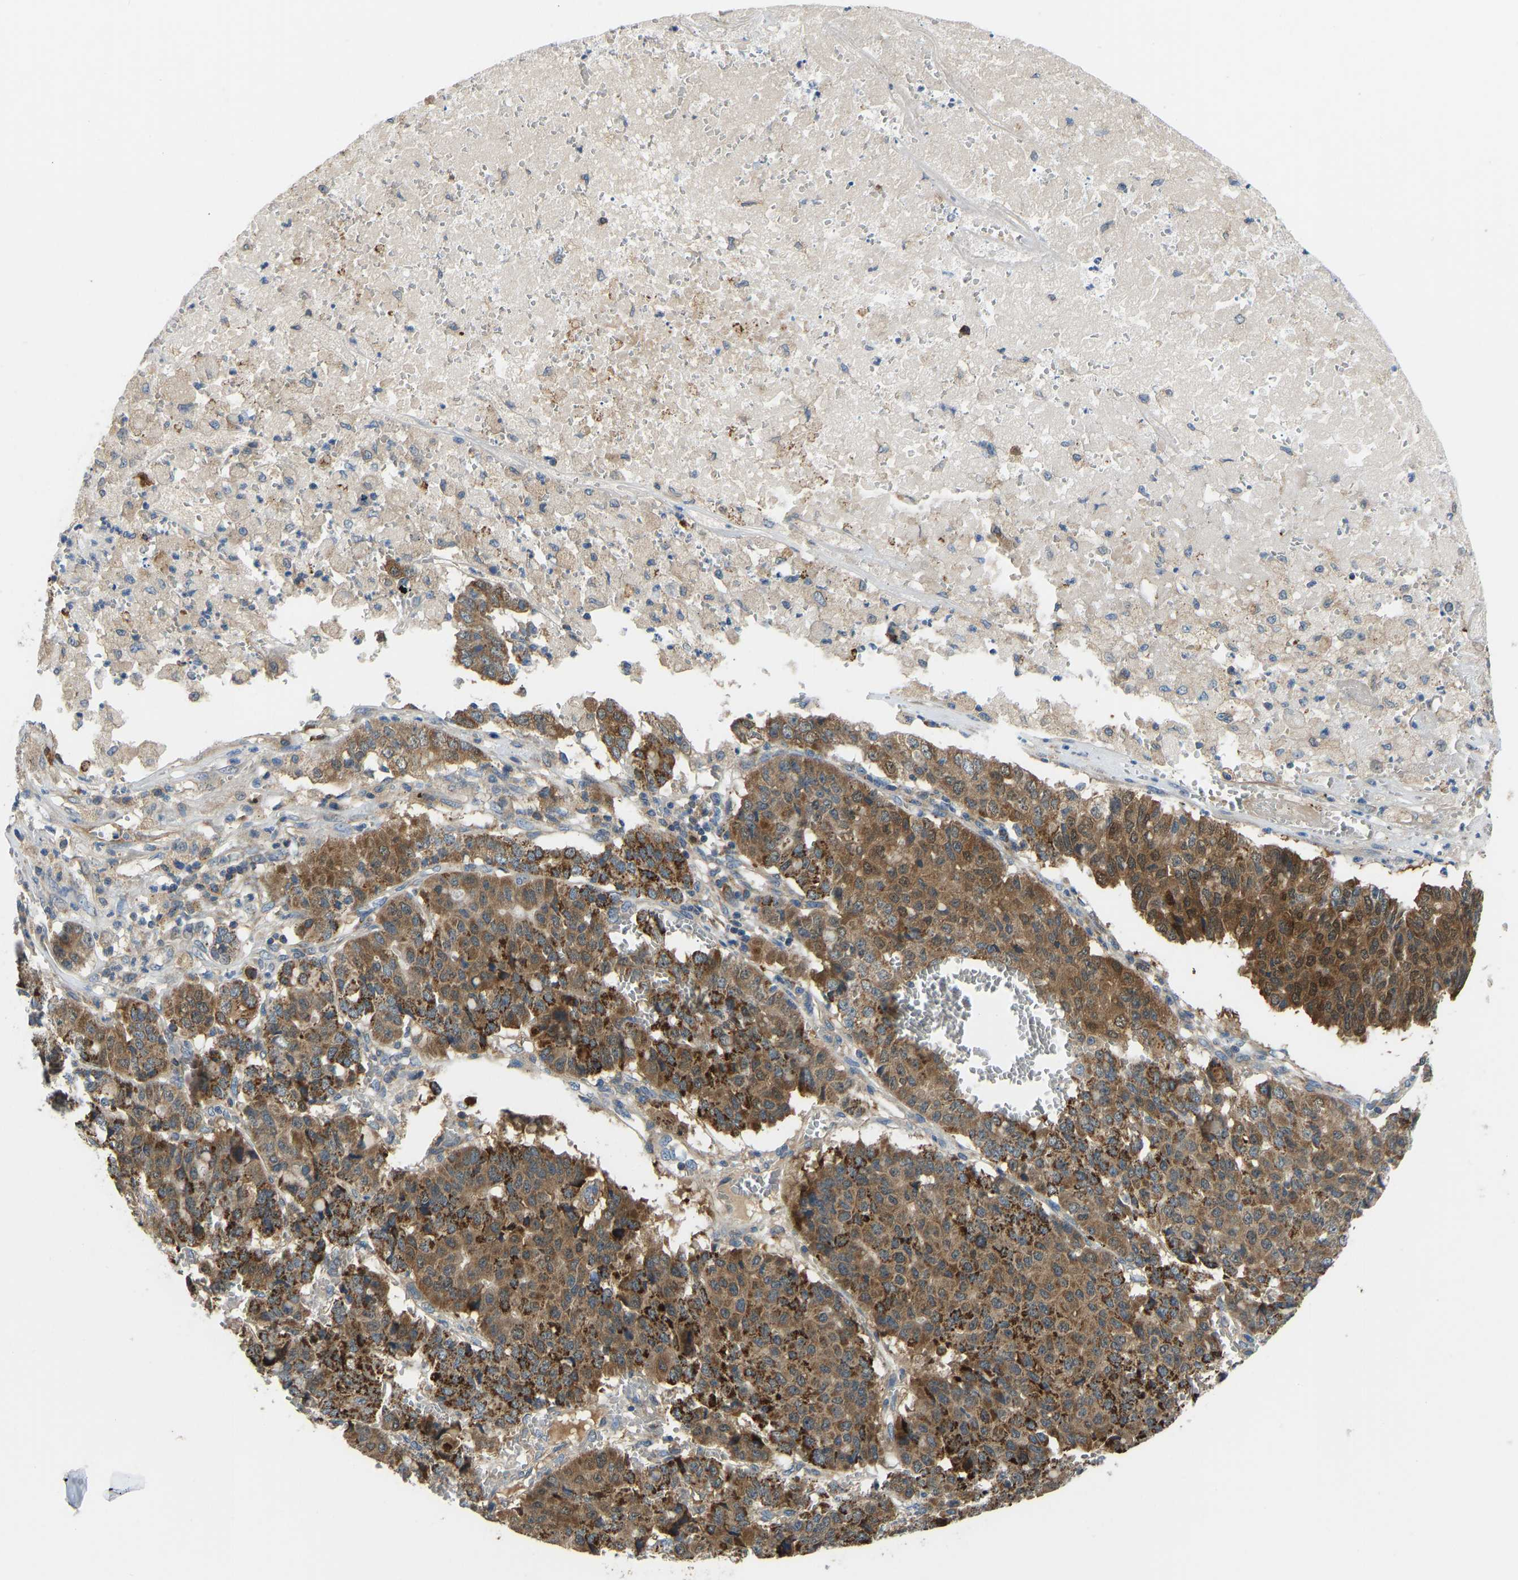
{"staining": {"intensity": "moderate", "quantity": ">75%", "location": "cytoplasmic/membranous"}, "tissue": "pancreatic cancer", "cell_type": "Tumor cells", "image_type": "cancer", "snomed": [{"axis": "morphology", "description": "Adenocarcinoma, NOS"}, {"axis": "topography", "description": "Pancreas"}], "caption": "Human pancreatic cancer (adenocarcinoma) stained with a brown dye demonstrates moderate cytoplasmic/membranous positive expression in about >75% of tumor cells.", "gene": "RBP1", "patient": {"sex": "male", "age": 50}}